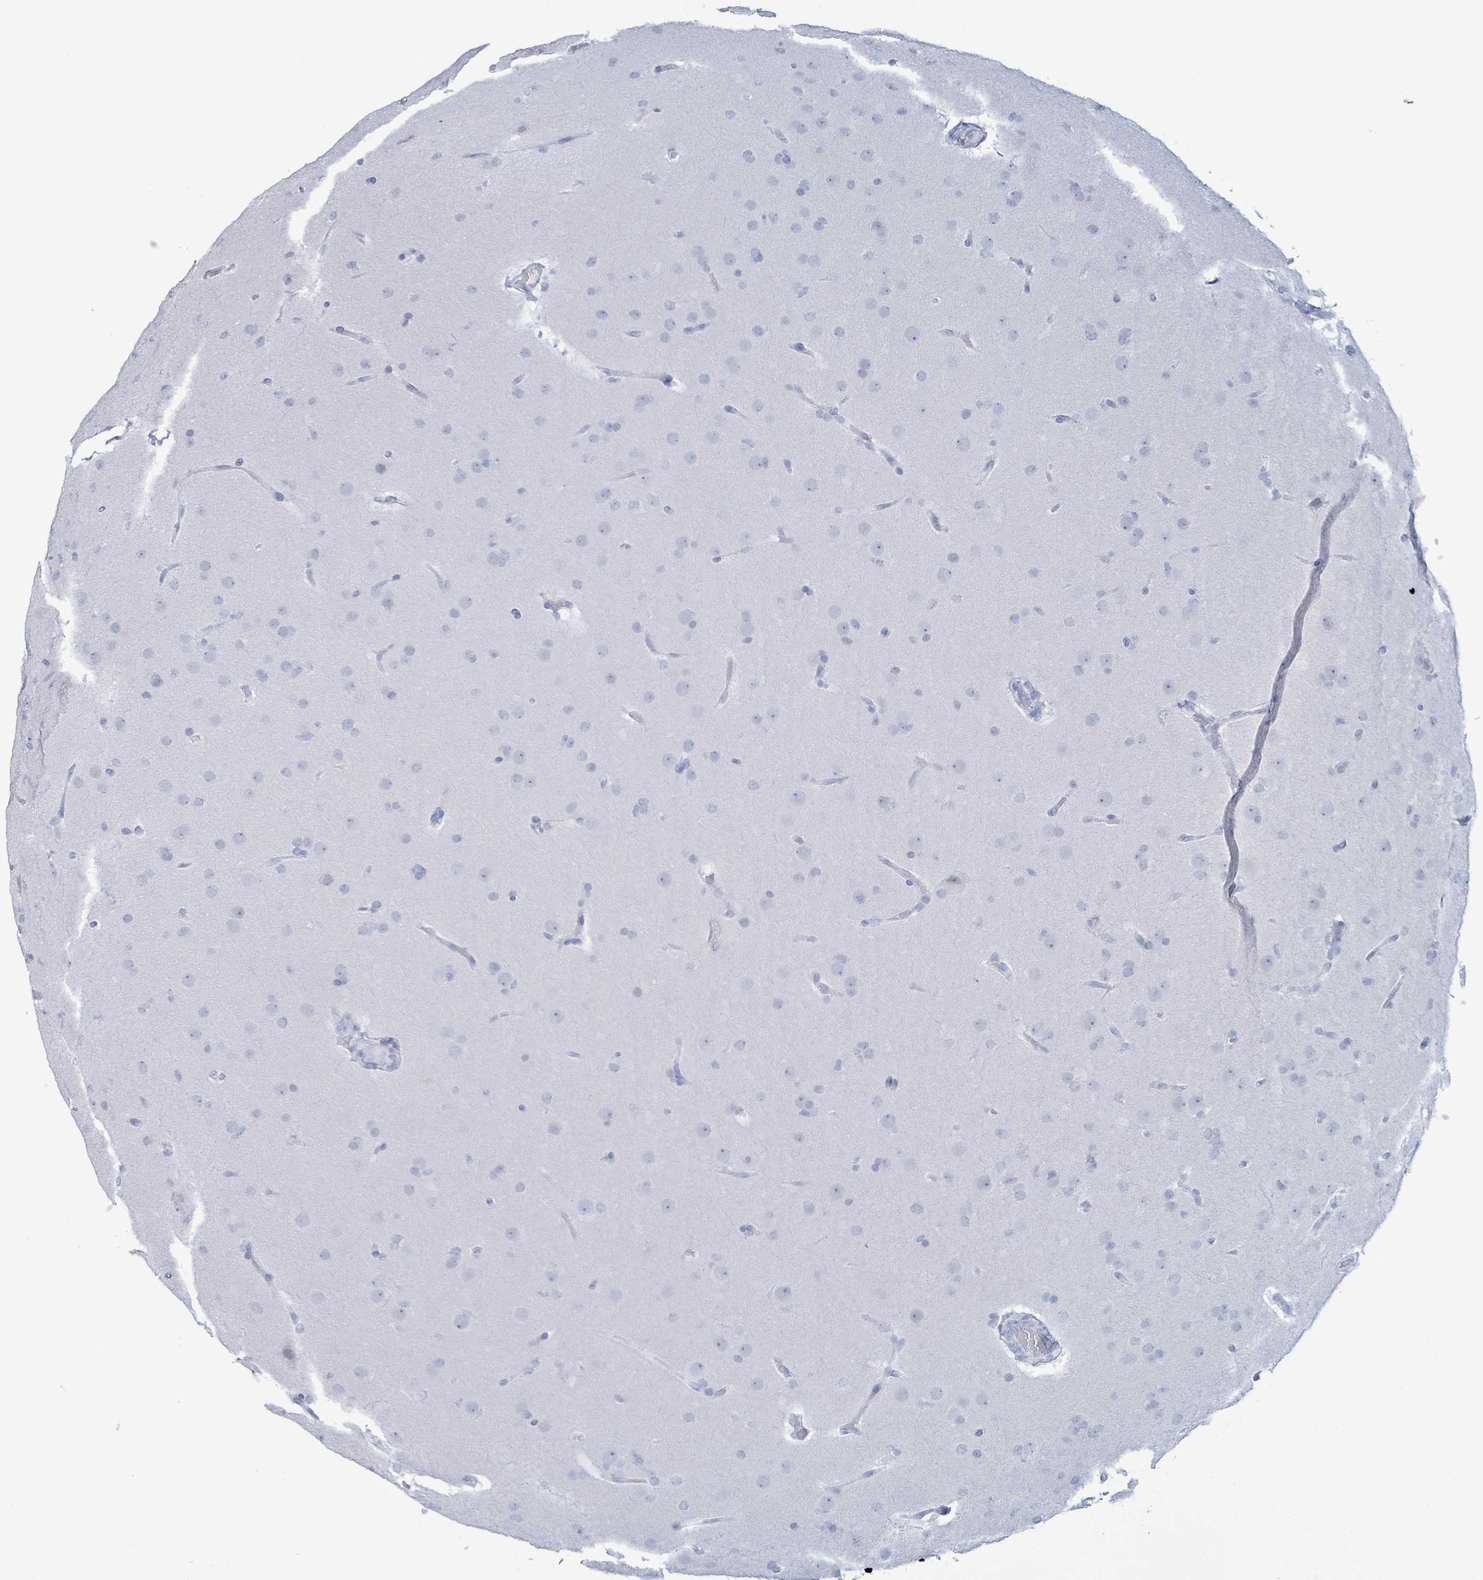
{"staining": {"intensity": "negative", "quantity": "none", "location": "none"}, "tissue": "glioma", "cell_type": "Tumor cells", "image_type": "cancer", "snomed": [{"axis": "morphology", "description": "Glioma, malignant, Low grade"}, {"axis": "topography", "description": "Brain"}], "caption": "Tumor cells are negative for protein expression in human glioma.", "gene": "KRT8", "patient": {"sex": "female", "age": 32}}